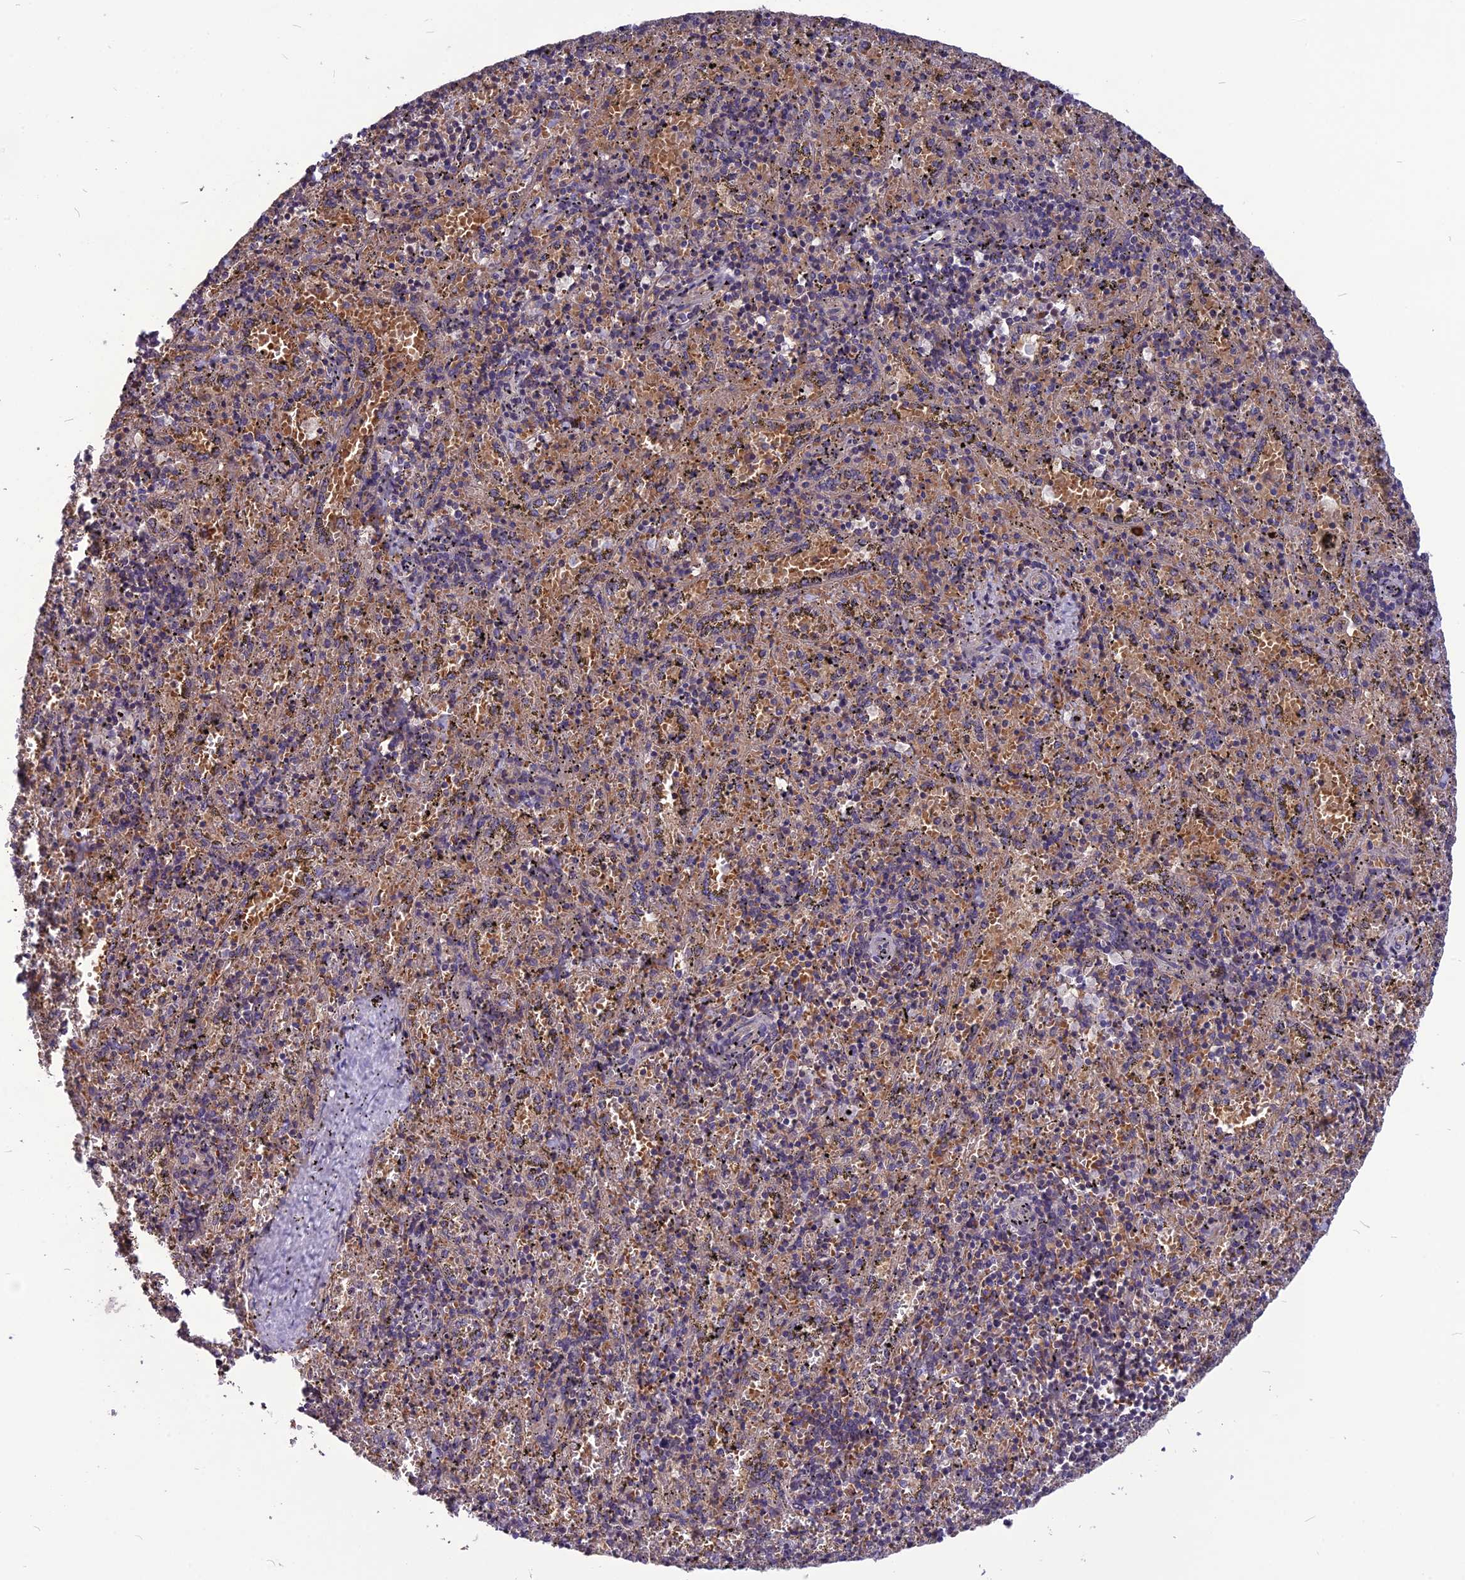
{"staining": {"intensity": "weak", "quantity": "<25%", "location": "cytoplasmic/membranous"}, "tissue": "spleen", "cell_type": "Cells in red pulp", "image_type": "normal", "snomed": [{"axis": "morphology", "description": "Normal tissue, NOS"}, {"axis": "topography", "description": "Spleen"}], "caption": "The image demonstrates no significant positivity in cells in red pulp of spleen.", "gene": "PSMF1", "patient": {"sex": "male", "age": 11}}